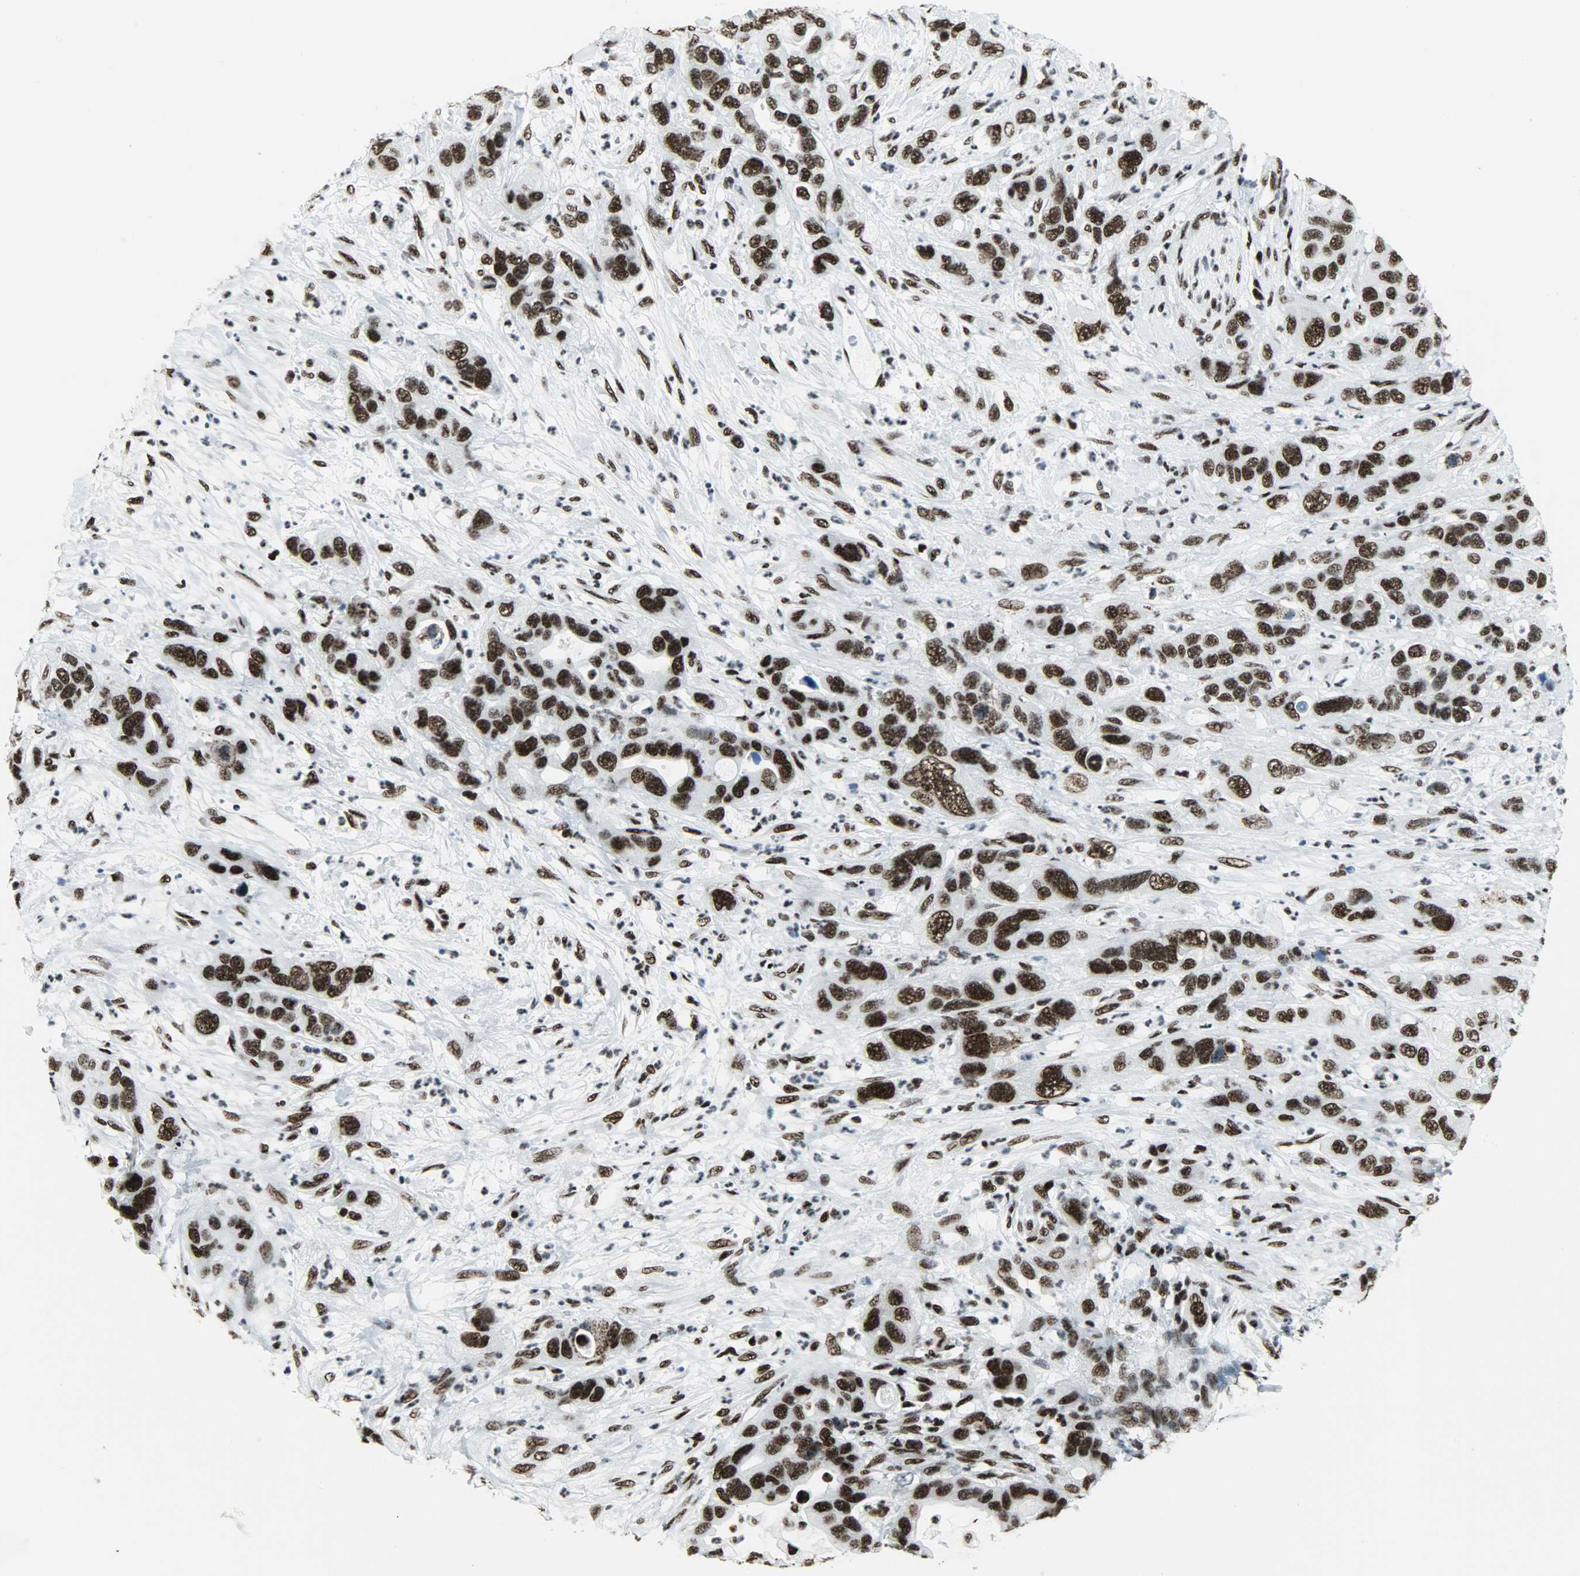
{"staining": {"intensity": "strong", "quantity": ">75%", "location": "nuclear"}, "tissue": "pancreatic cancer", "cell_type": "Tumor cells", "image_type": "cancer", "snomed": [{"axis": "morphology", "description": "Adenocarcinoma, NOS"}, {"axis": "topography", "description": "Pancreas"}], "caption": "Strong nuclear expression for a protein is seen in approximately >75% of tumor cells of pancreatic cancer using immunohistochemistry (IHC).", "gene": "SNRPA", "patient": {"sex": "female", "age": 71}}